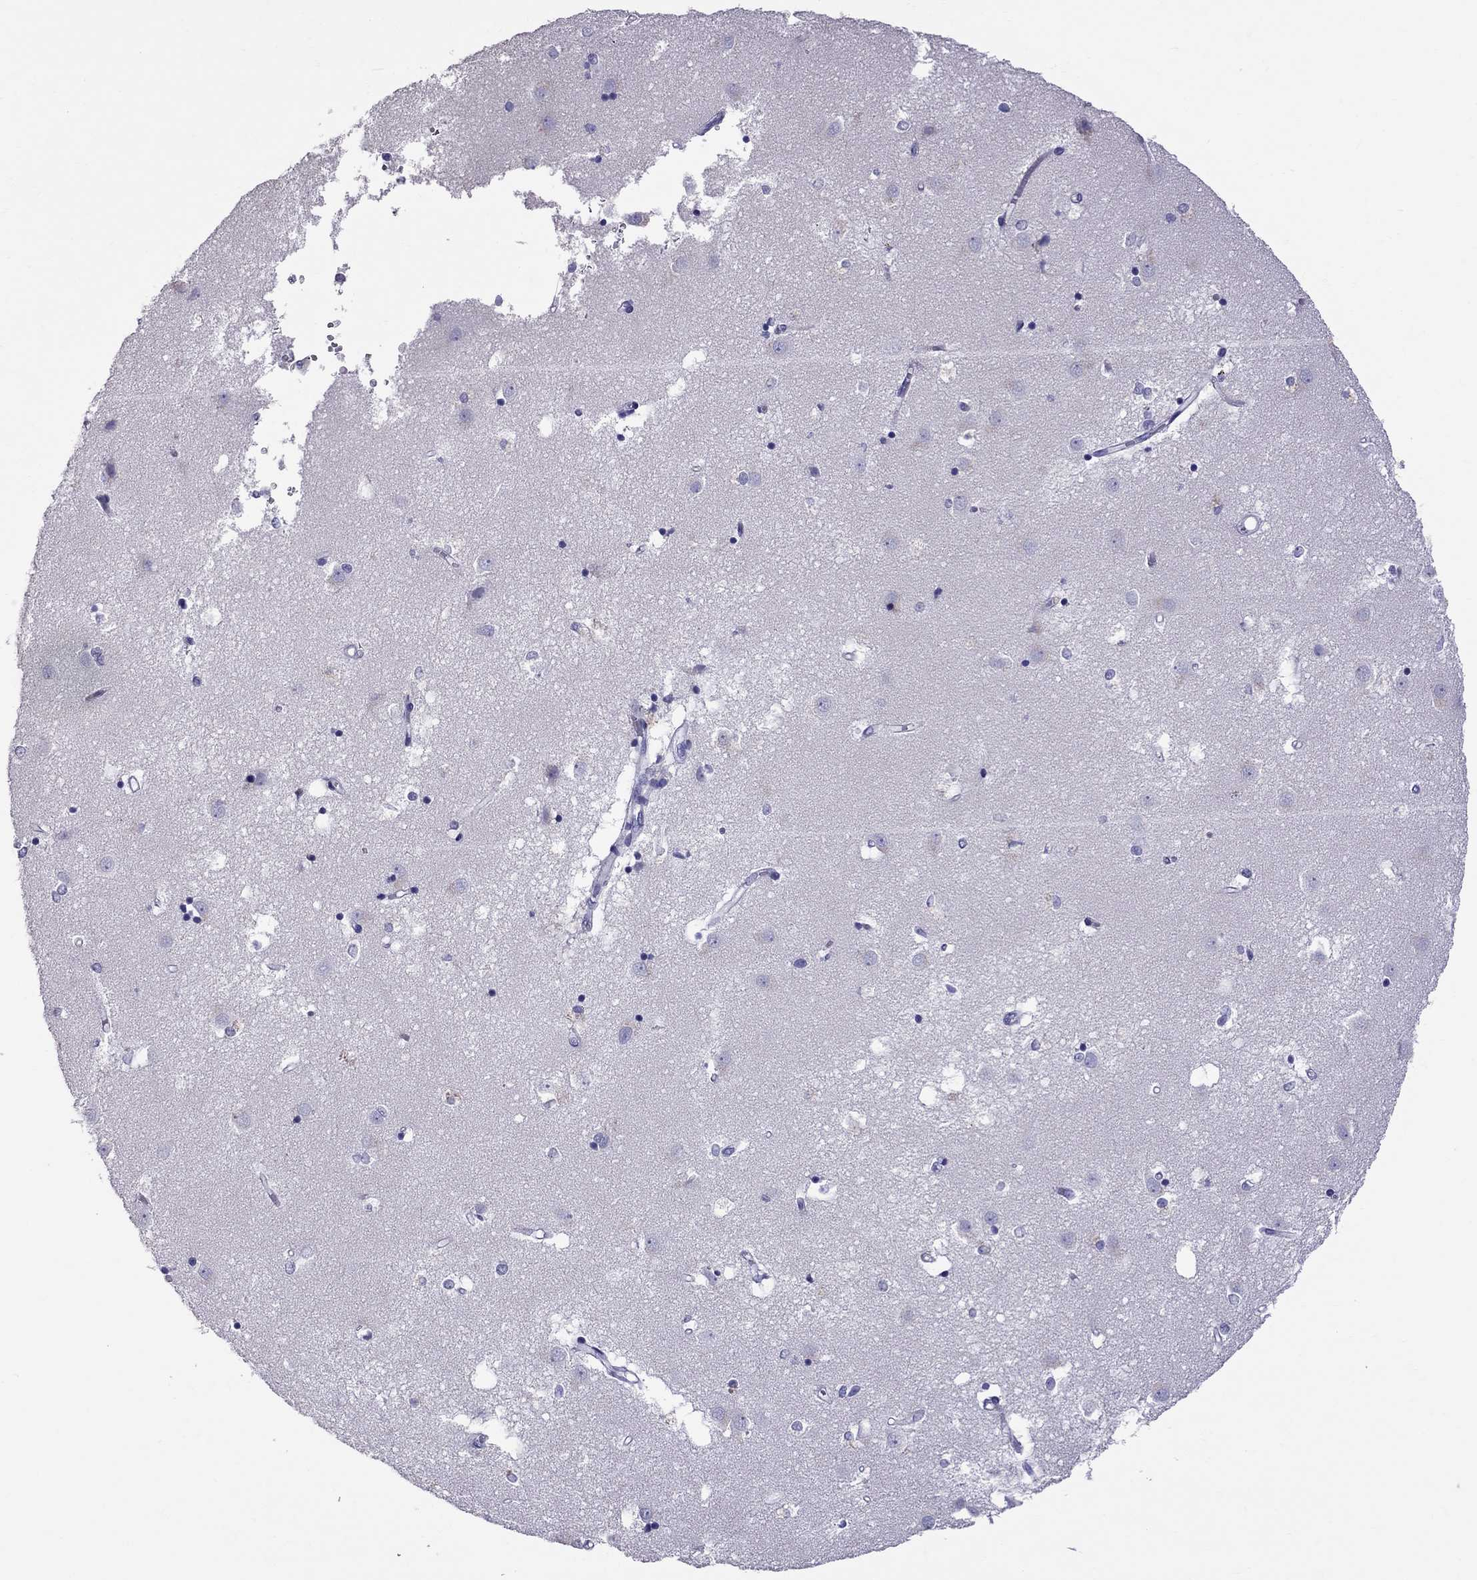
{"staining": {"intensity": "negative", "quantity": "none", "location": "none"}, "tissue": "caudate", "cell_type": "Glial cells", "image_type": "normal", "snomed": [{"axis": "morphology", "description": "Normal tissue, NOS"}, {"axis": "topography", "description": "Lateral ventricle wall"}], "caption": "The micrograph displays no staining of glial cells in benign caudate.", "gene": "TTLL13", "patient": {"sex": "male", "age": 54}}